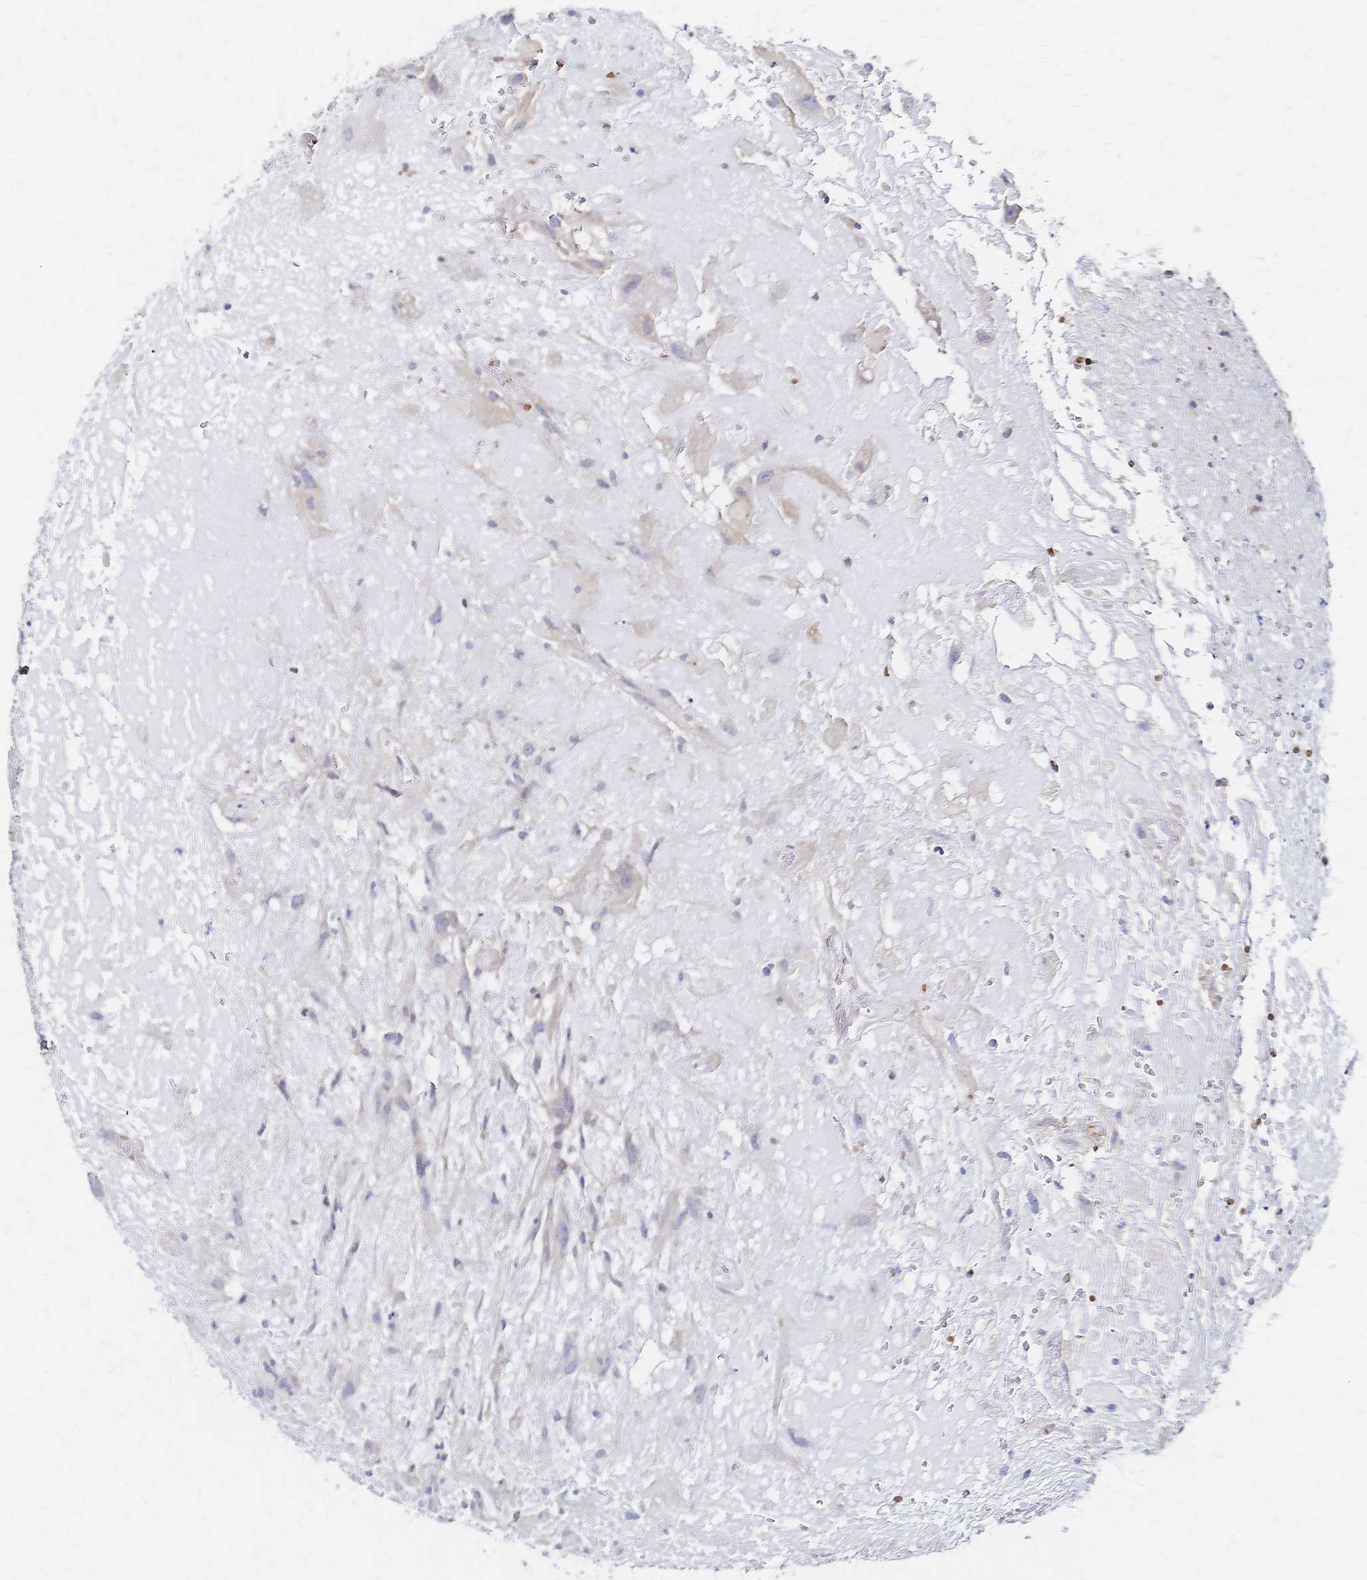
{"staining": {"intensity": "negative", "quantity": "none", "location": "none"}, "tissue": "glioma", "cell_type": "Tumor cells", "image_type": "cancer", "snomed": [{"axis": "morphology", "description": "Glioma, malignant, High grade"}, {"axis": "topography", "description": "Brain"}], "caption": "A histopathology image of glioma stained for a protein displays no brown staining in tumor cells. (DAB immunohistochemistry, high magnification).", "gene": "SLC5A1", "patient": {"sex": "male", "age": 46}}